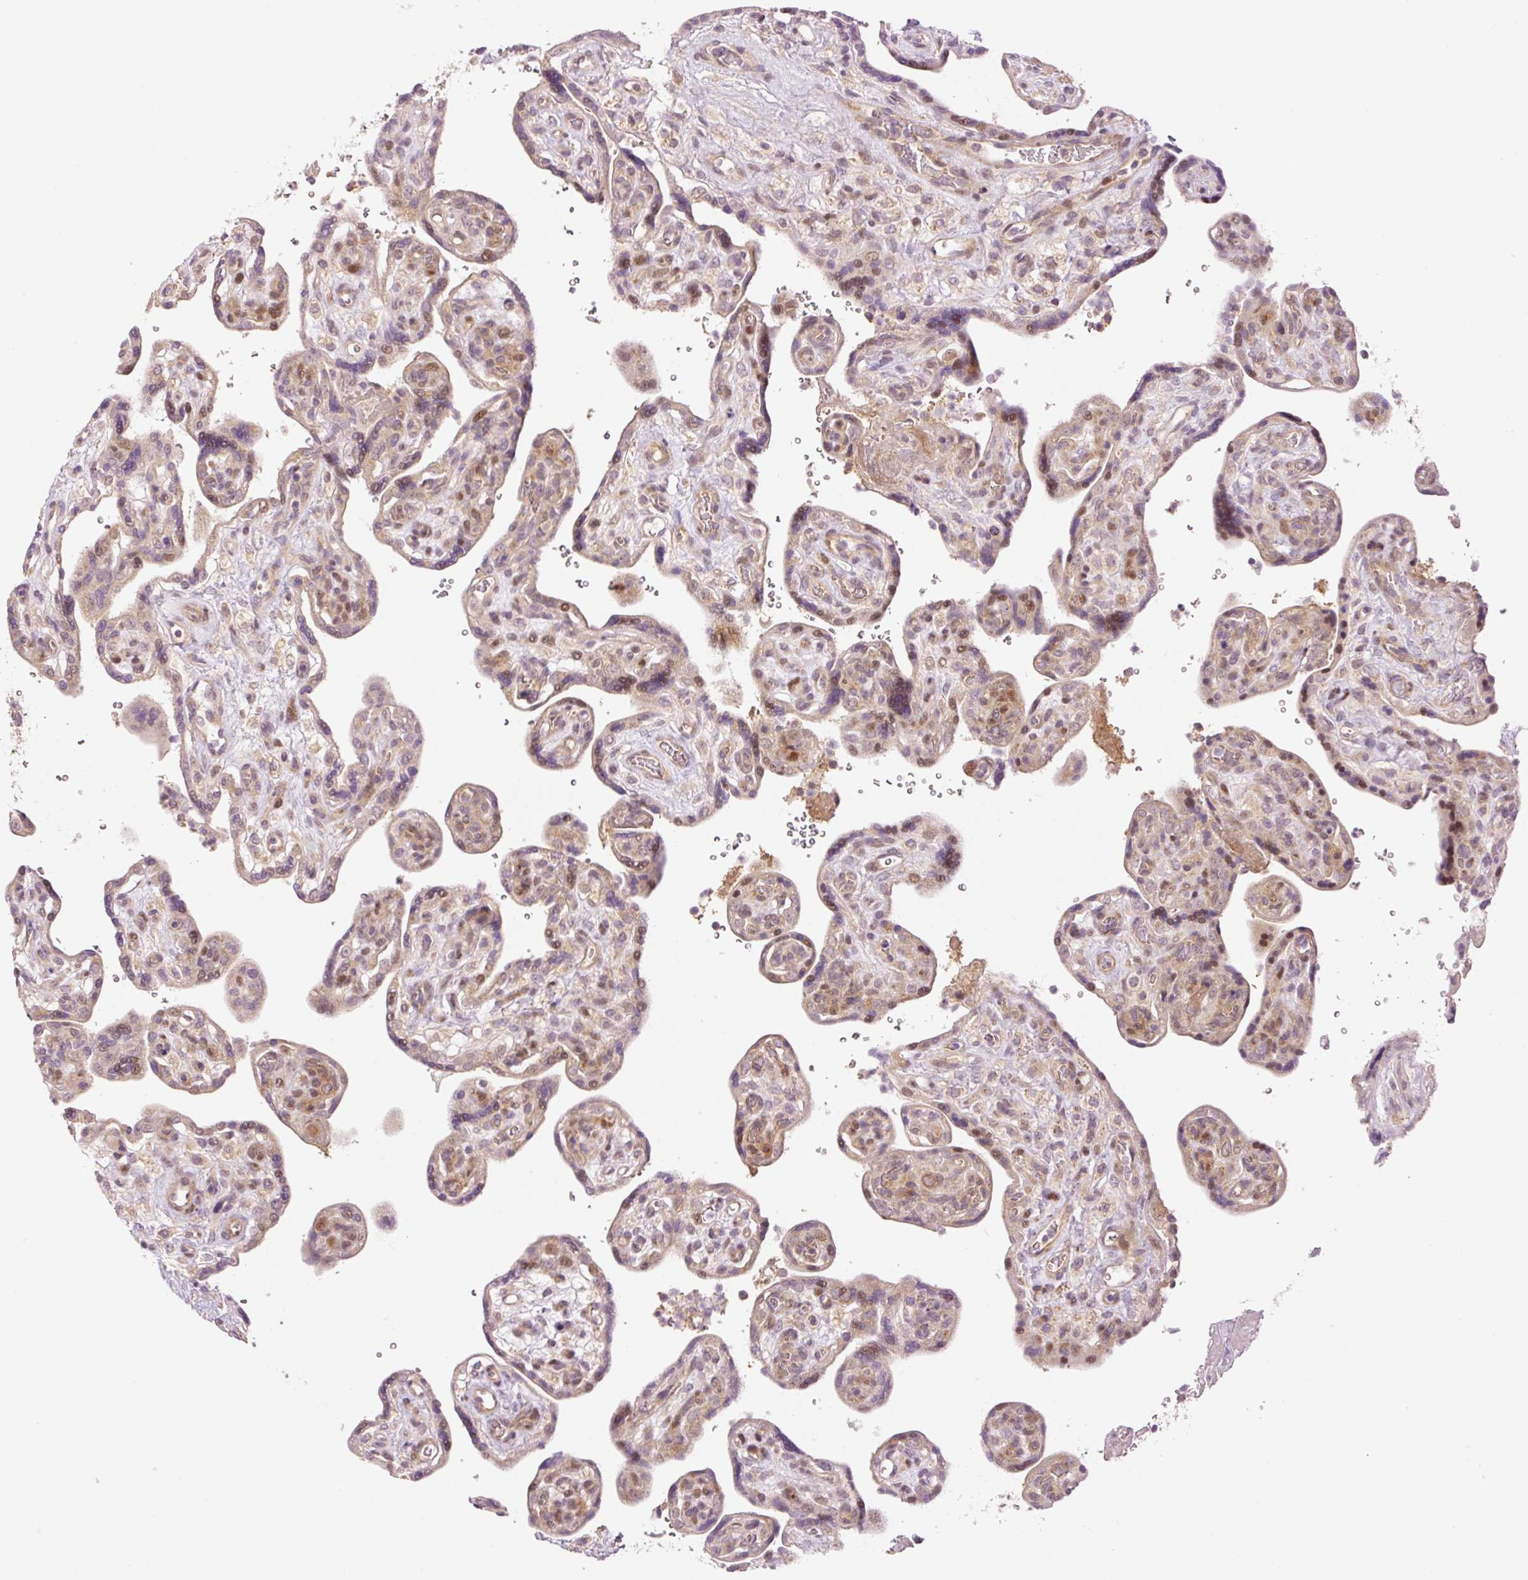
{"staining": {"intensity": "weak", "quantity": "25%-75%", "location": "cytoplasmic/membranous,nuclear"}, "tissue": "placenta", "cell_type": "Decidual cells", "image_type": "normal", "snomed": [{"axis": "morphology", "description": "Normal tissue, NOS"}, {"axis": "topography", "description": "Placenta"}], "caption": "A high-resolution micrograph shows IHC staining of benign placenta, which reveals weak cytoplasmic/membranous,nuclear staining in approximately 25%-75% of decidual cells.", "gene": "SLC29A3", "patient": {"sex": "female", "age": 39}}